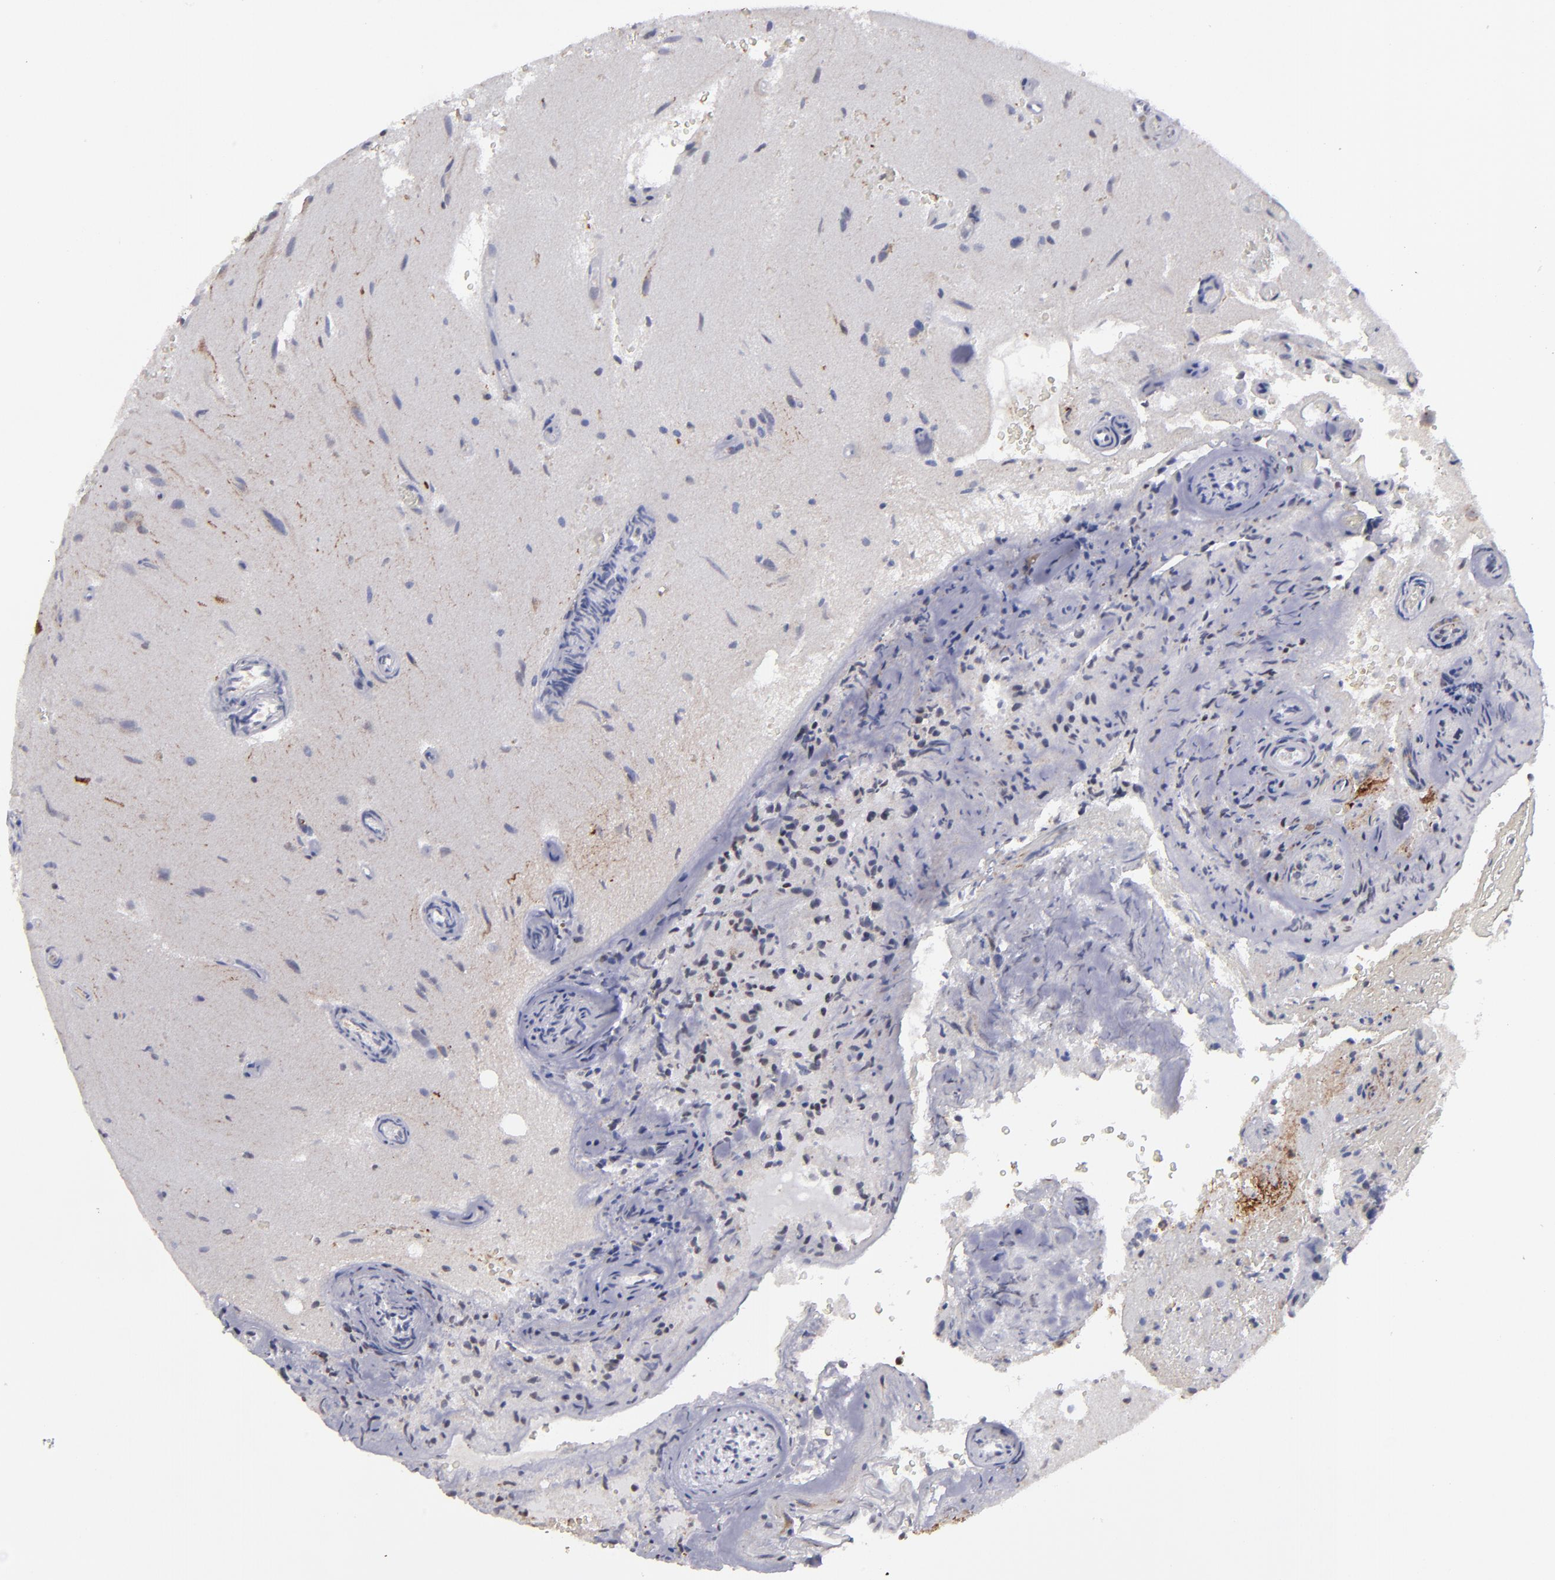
{"staining": {"intensity": "strong", "quantity": ">75%", "location": "cytoplasmic/membranous"}, "tissue": "glioma", "cell_type": "Tumor cells", "image_type": "cancer", "snomed": [{"axis": "morphology", "description": "Normal tissue, NOS"}, {"axis": "morphology", "description": "Glioma, malignant, High grade"}, {"axis": "topography", "description": "Cerebral cortex"}], "caption": "DAB (3,3'-diaminobenzidine) immunohistochemical staining of malignant high-grade glioma exhibits strong cytoplasmic/membranous protein expression in about >75% of tumor cells. The protein of interest is shown in brown color, while the nuclei are stained blue.", "gene": "RREB1", "patient": {"sex": "male", "age": 75}}